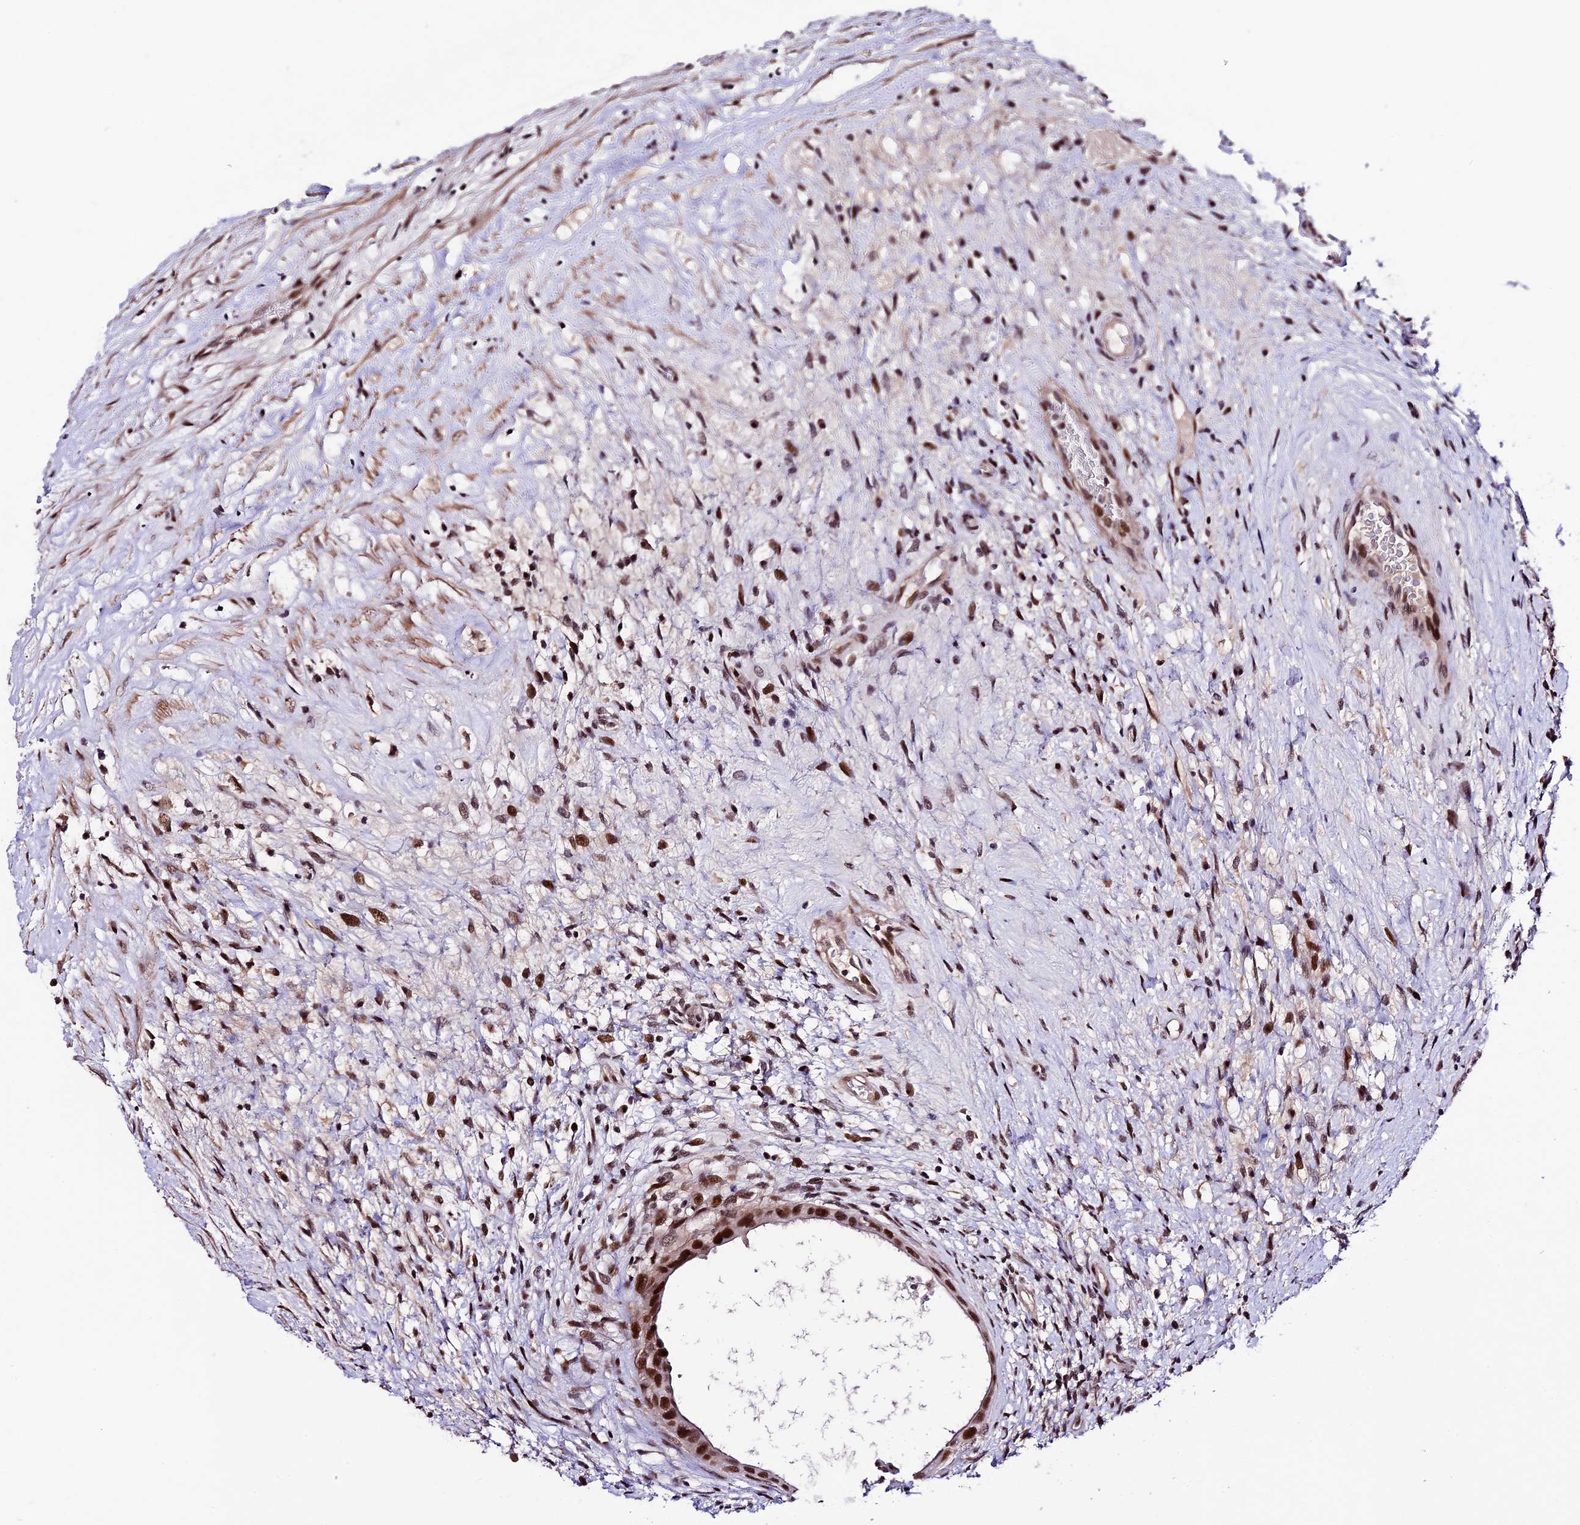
{"staining": {"intensity": "strong", "quantity": ">75%", "location": "nuclear"}, "tissue": "testis cancer", "cell_type": "Tumor cells", "image_type": "cancer", "snomed": [{"axis": "morphology", "description": "Carcinoma, Embryonal, NOS"}, {"axis": "topography", "description": "Testis"}], "caption": "Immunohistochemical staining of human testis cancer (embryonal carcinoma) demonstrates high levels of strong nuclear positivity in approximately >75% of tumor cells. The staining is performed using DAB (3,3'-diaminobenzidine) brown chromogen to label protein expression. The nuclei are counter-stained blue using hematoxylin.", "gene": "TCP11L2", "patient": {"sex": "male", "age": 26}}